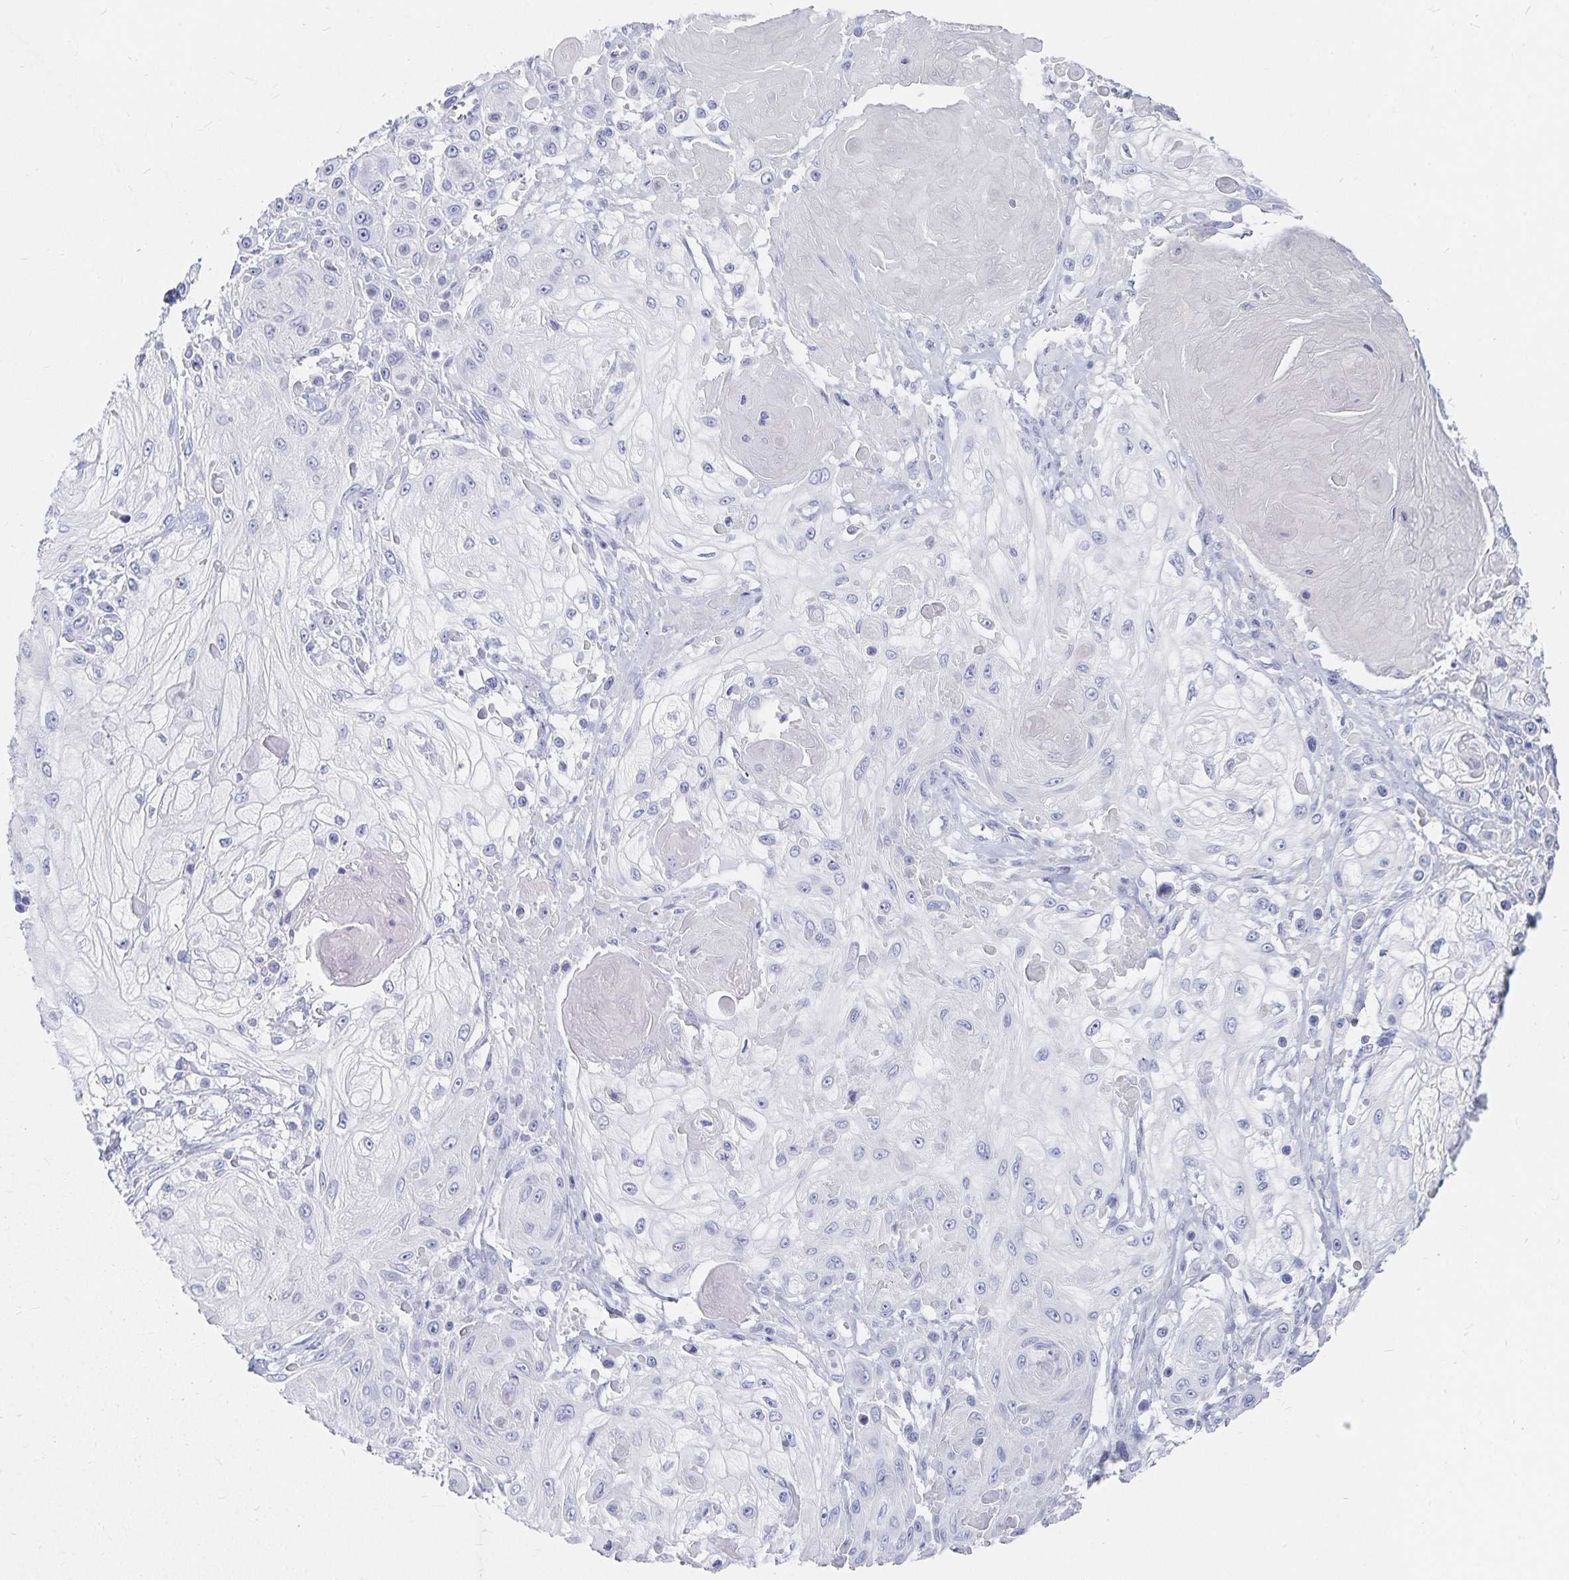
{"staining": {"intensity": "negative", "quantity": "none", "location": "none"}, "tissue": "skin cancer", "cell_type": "Tumor cells", "image_type": "cancer", "snomed": [{"axis": "morphology", "description": "Squamous cell carcinoma, NOS"}, {"axis": "topography", "description": "Skin"}], "caption": "Protein analysis of skin cancer shows no significant staining in tumor cells.", "gene": "DNAH9", "patient": {"sex": "male", "age": 67}}